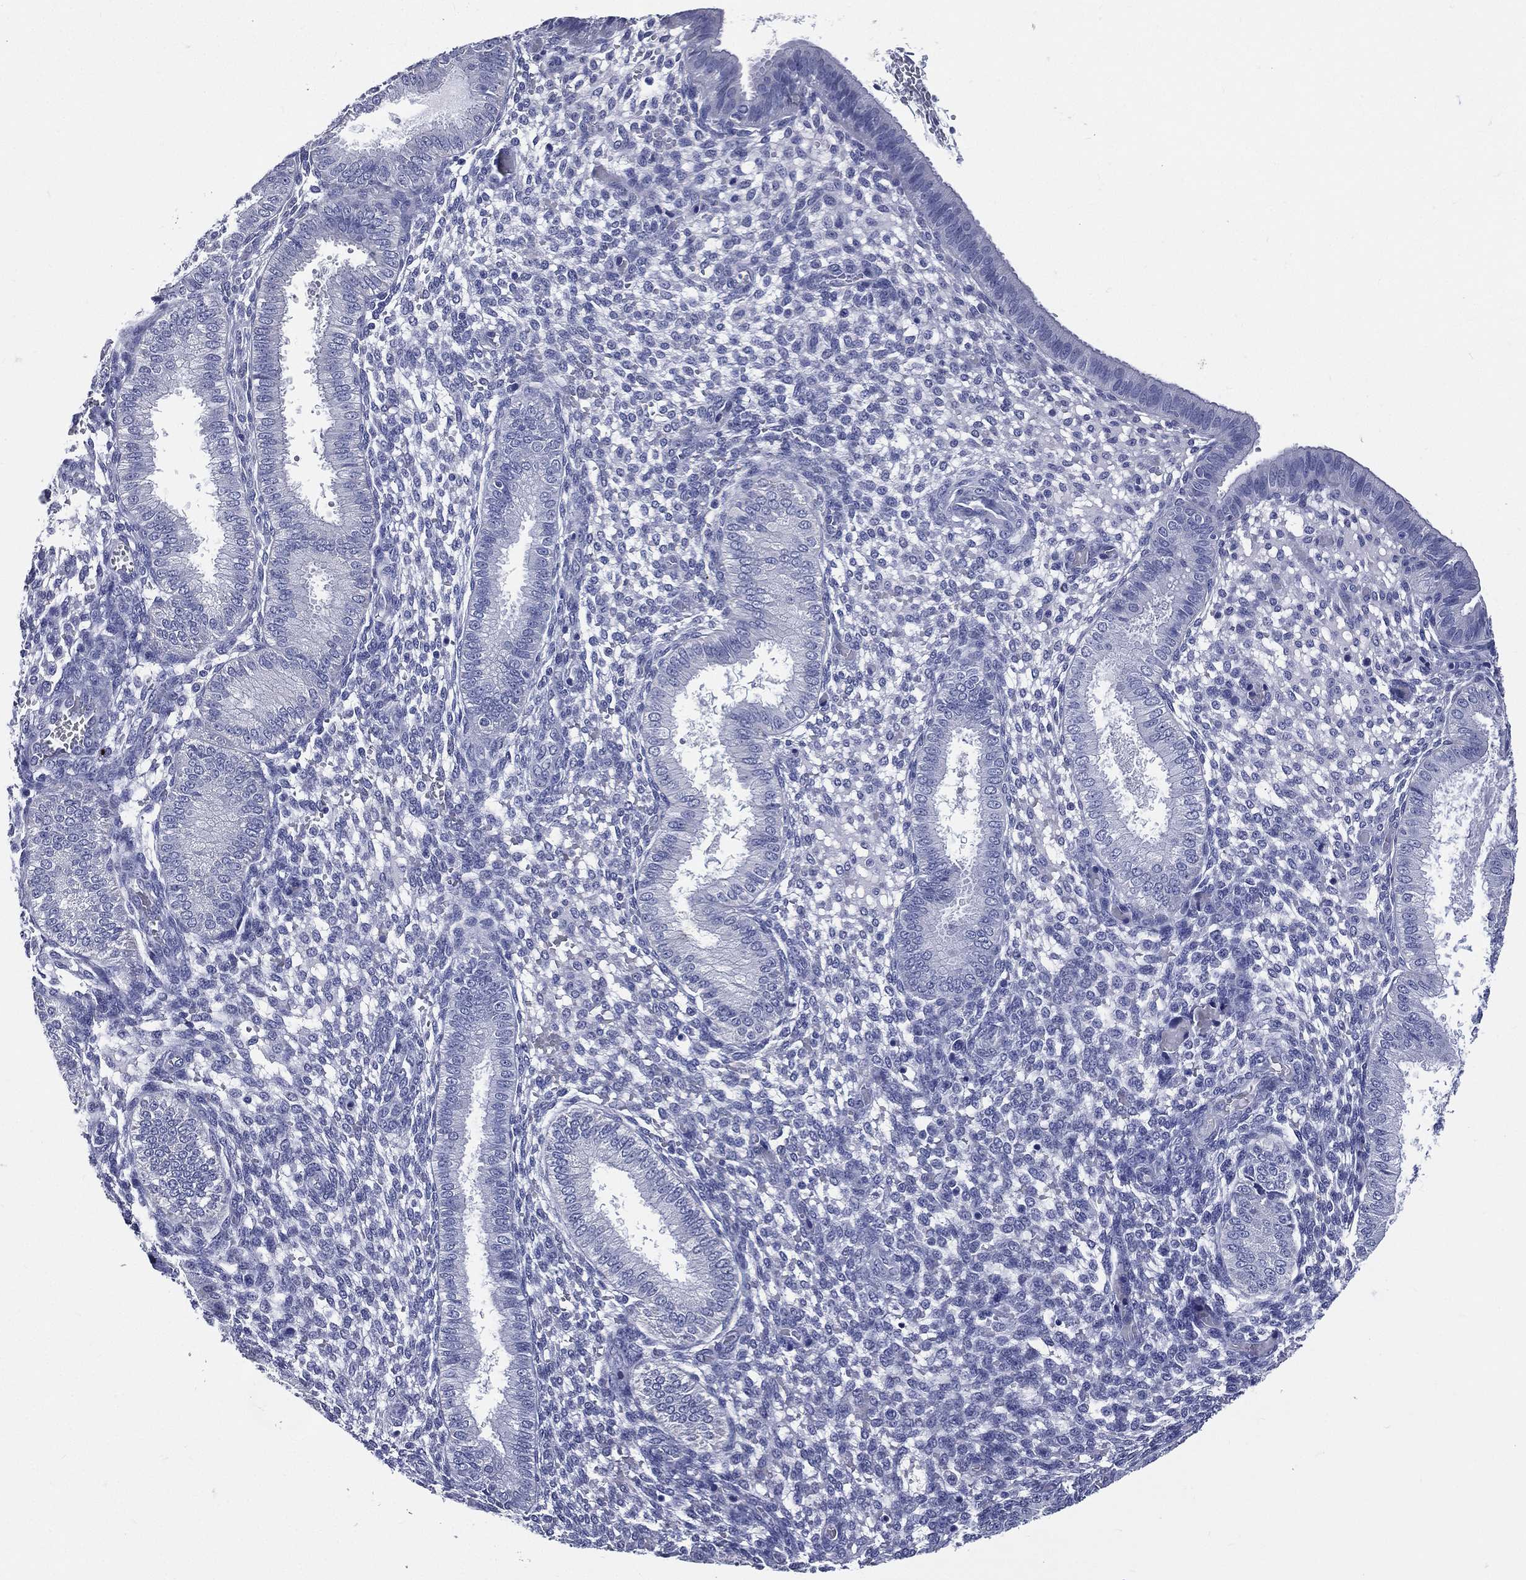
{"staining": {"intensity": "negative", "quantity": "none", "location": "none"}, "tissue": "endometrium", "cell_type": "Cells in endometrial stroma", "image_type": "normal", "snomed": [{"axis": "morphology", "description": "Normal tissue, NOS"}, {"axis": "topography", "description": "Endometrium"}], "caption": "Cells in endometrial stroma are negative for protein expression in unremarkable human endometrium.", "gene": "DPYS", "patient": {"sex": "female", "age": 43}}